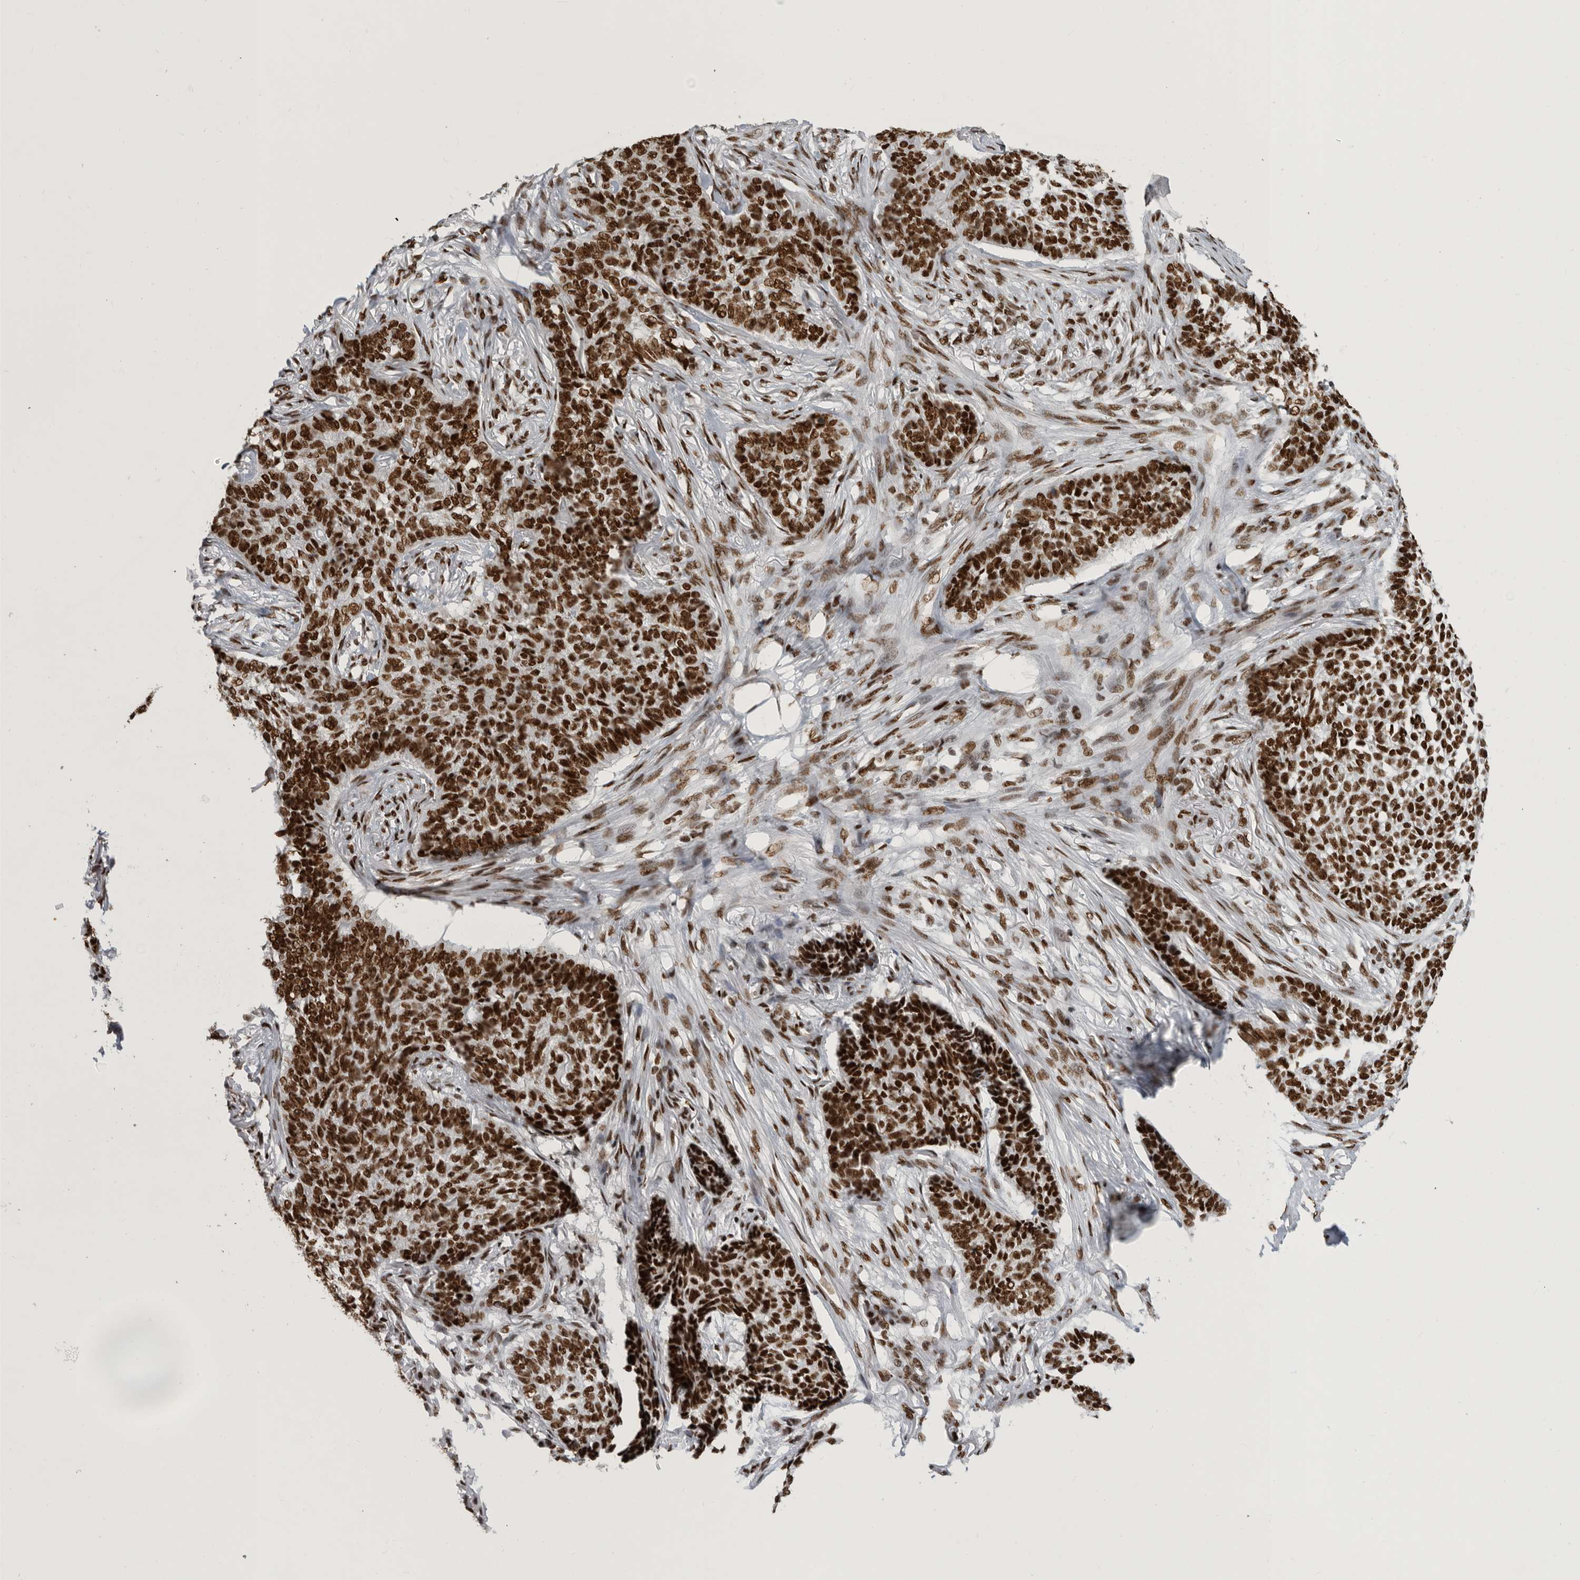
{"staining": {"intensity": "strong", "quantity": ">75%", "location": "nuclear"}, "tissue": "skin cancer", "cell_type": "Tumor cells", "image_type": "cancer", "snomed": [{"axis": "morphology", "description": "Basal cell carcinoma"}, {"axis": "topography", "description": "Skin"}], "caption": "A brown stain shows strong nuclear expression of a protein in human skin cancer (basal cell carcinoma) tumor cells.", "gene": "BCLAF1", "patient": {"sex": "male", "age": 85}}